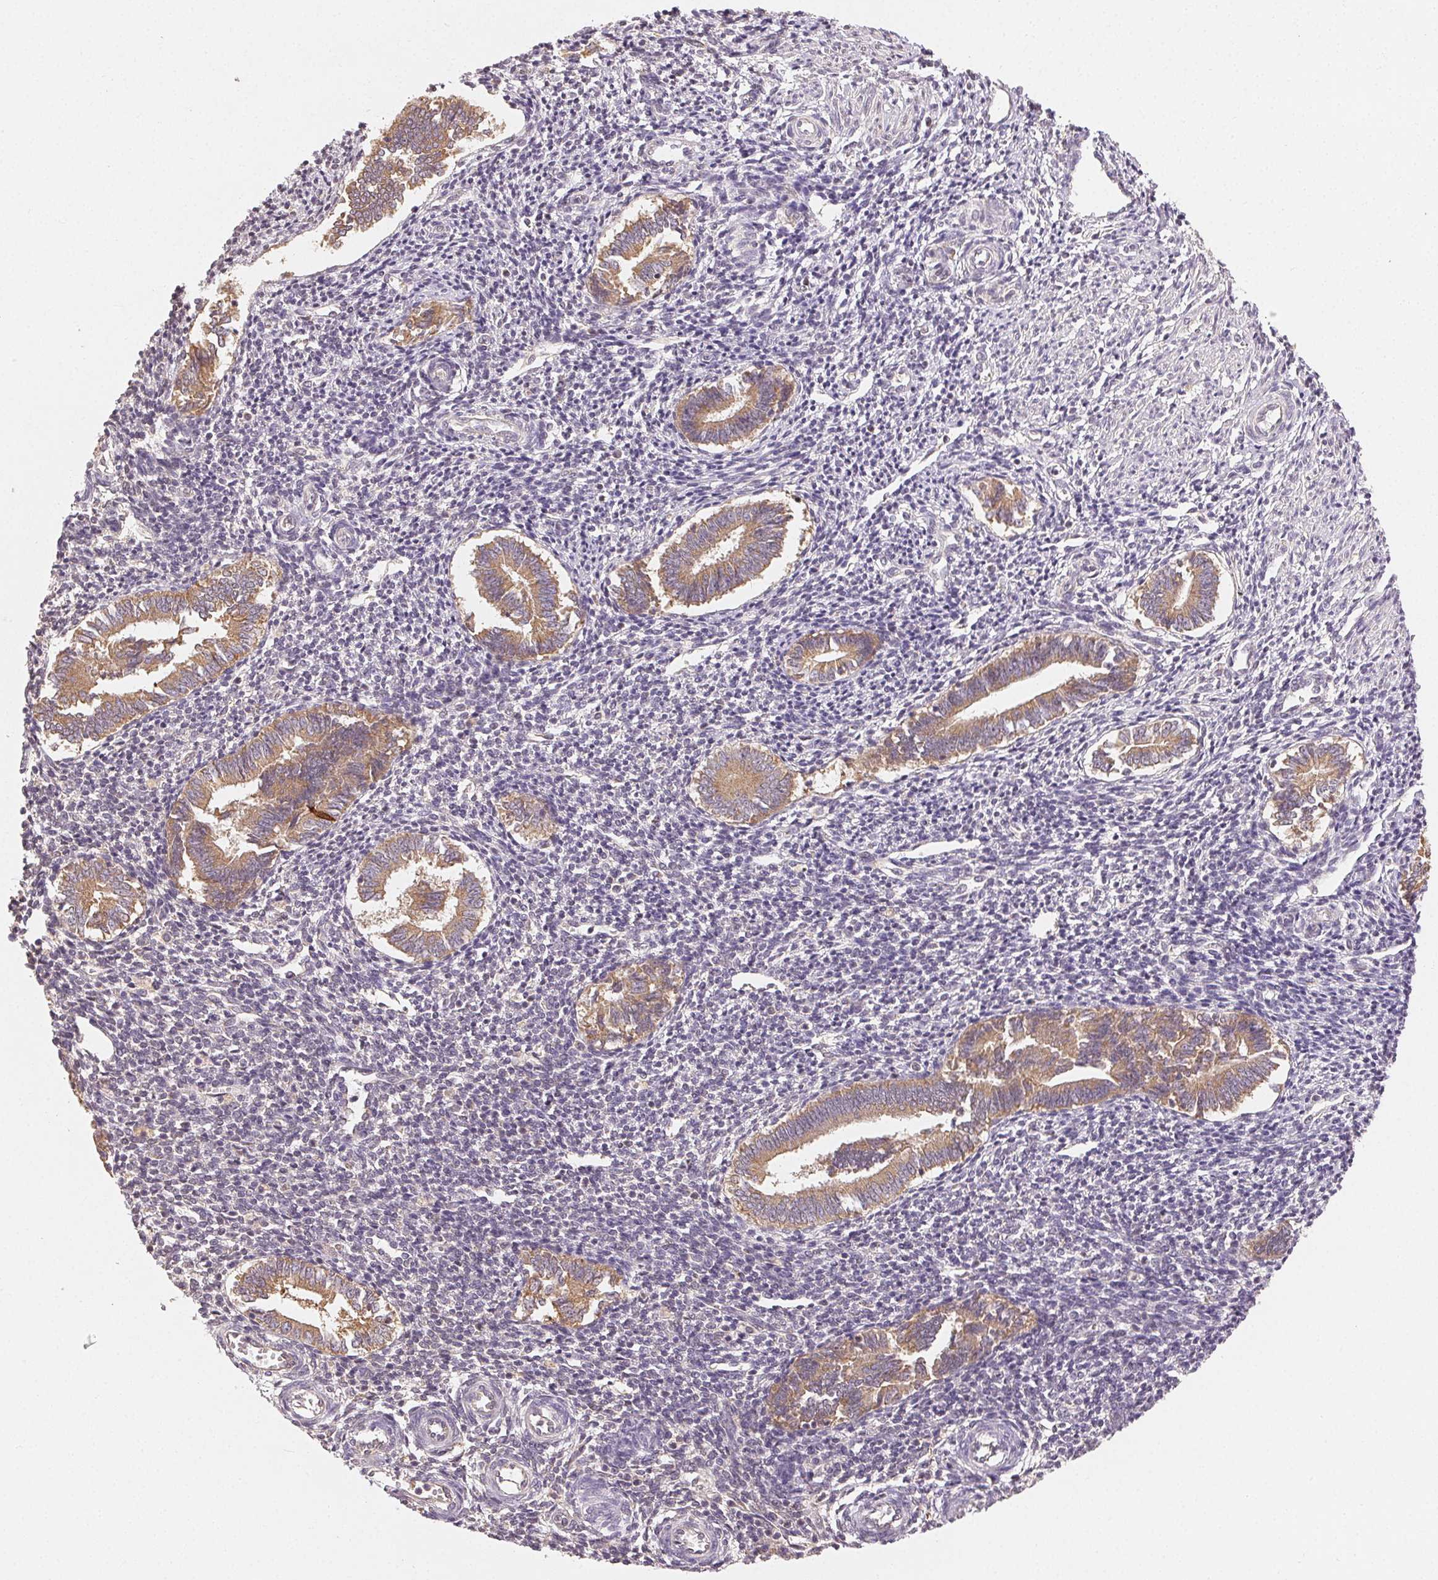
{"staining": {"intensity": "negative", "quantity": "none", "location": "none"}, "tissue": "endometrium", "cell_type": "Cells in endometrial stroma", "image_type": "normal", "snomed": [{"axis": "morphology", "description": "Normal tissue, NOS"}, {"axis": "topography", "description": "Endometrium"}], "caption": "Cells in endometrial stroma show no significant positivity in normal endometrium. (Immunohistochemistry (ihc), brightfield microscopy, high magnification).", "gene": "SEZ6L2", "patient": {"sex": "female", "age": 25}}